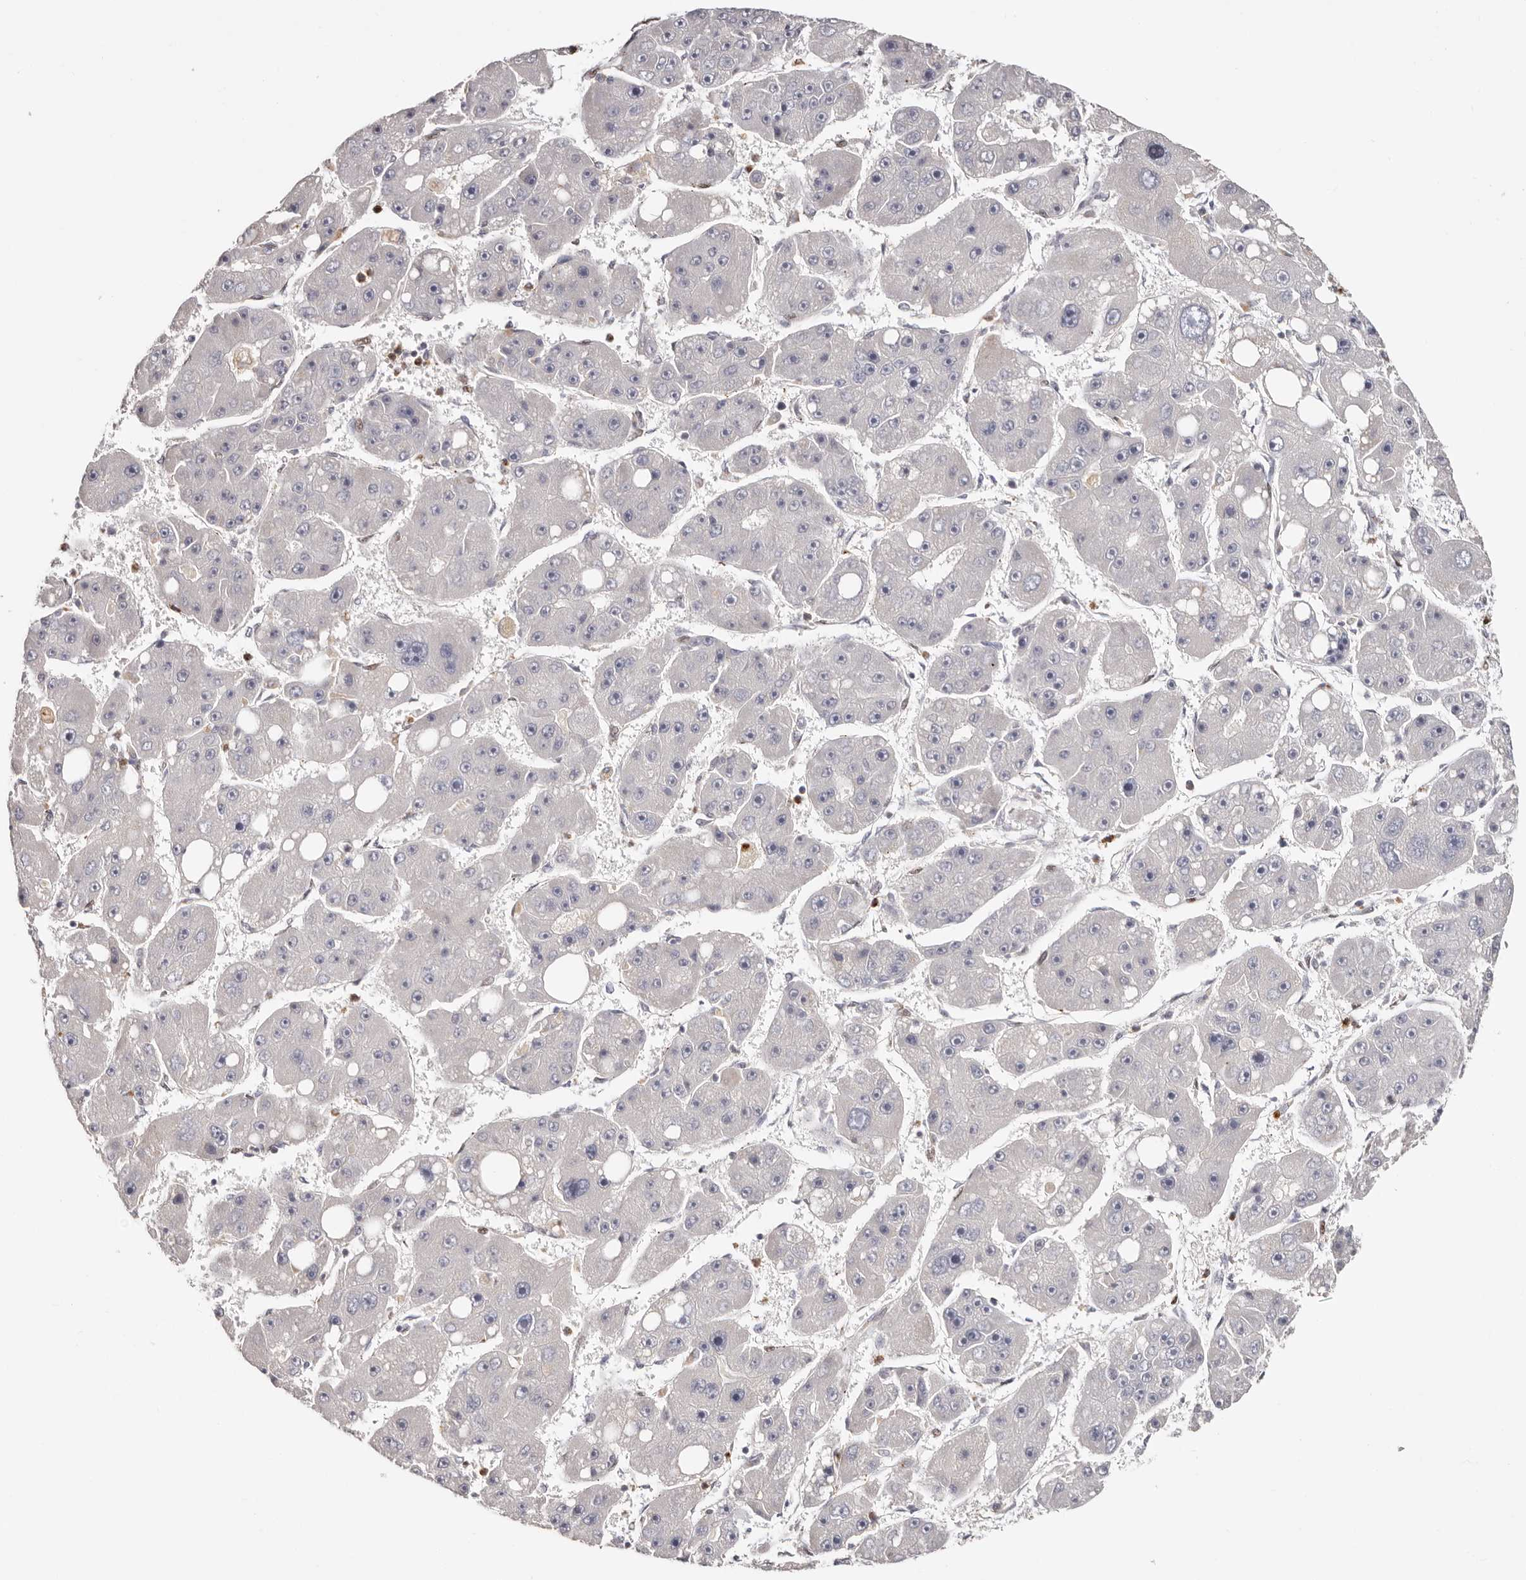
{"staining": {"intensity": "negative", "quantity": "none", "location": "none"}, "tissue": "liver cancer", "cell_type": "Tumor cells", "image_type": "cancer", "snomed": [{"axis": "morphology", "description": "Carcinoma, Hepatocellular, NOS"}, {"axis": "topography", "description": "Liver"}], "caption": "Immunohistochemical staining of human hepatocellular carcinoma (liver) exhibits no significant positivity in tumor cells.", "gene": "SMAD7", "patient": {"sex": "female", "age": 61}}